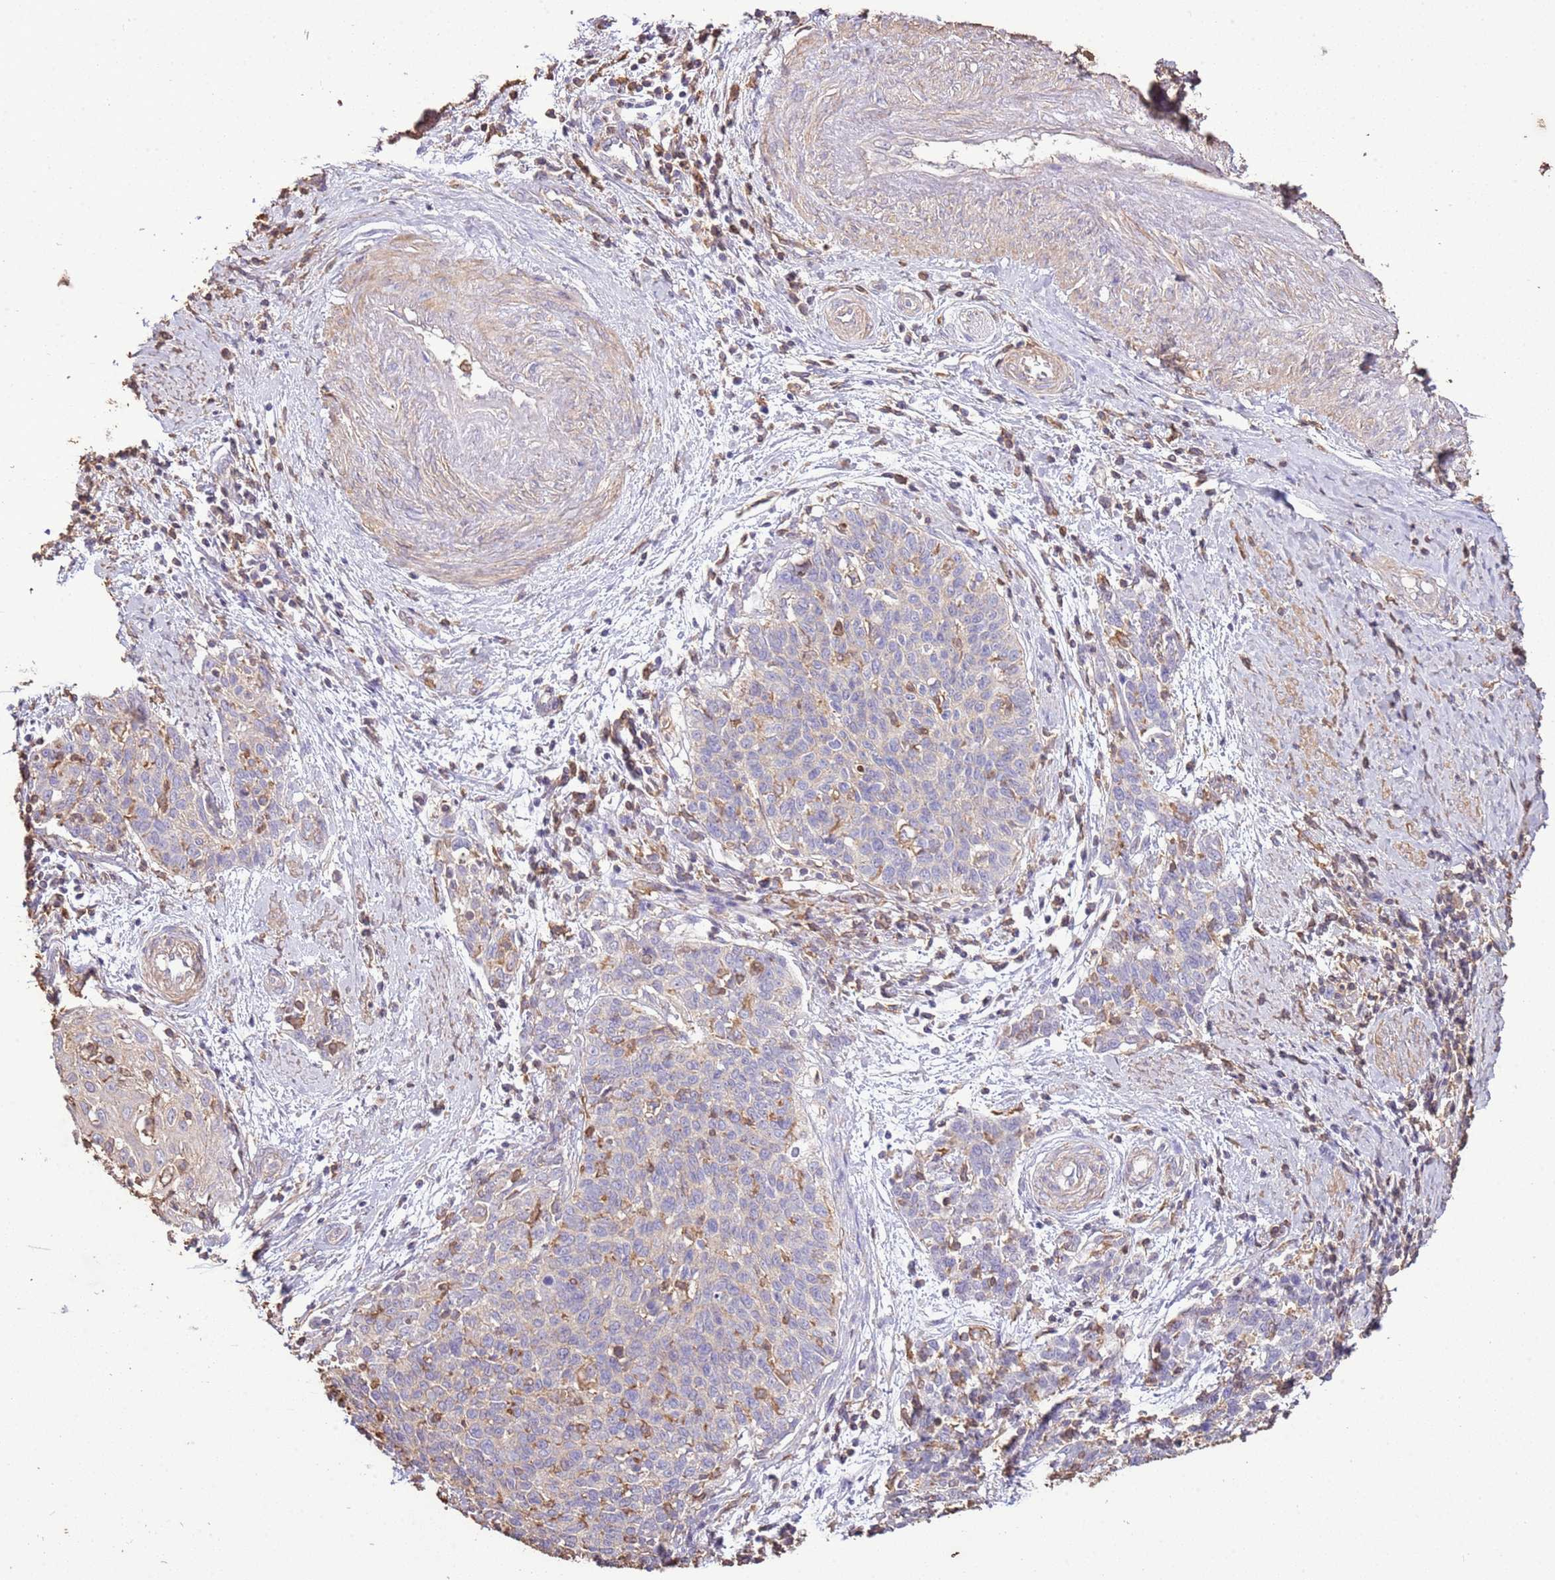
{"staining": {"intensity": "negative", "quantity": "none", "location": "none"}, "tissue": "cervical cancer", "cell_type": "Tumor cells", "image_type": "cancer", "snomed": [{"axis": "morphology", "description": "Squamous cell carcinoma, NOS"}, {"axis": "topography", "description": "Cervix"}], "caption": "This is an IHC micrograph of human cervical squamous cell carcinoma. There is no positivity in tumor cells.", "gene": "ARL10", "patient": {"sex": "female", "age": 39}}